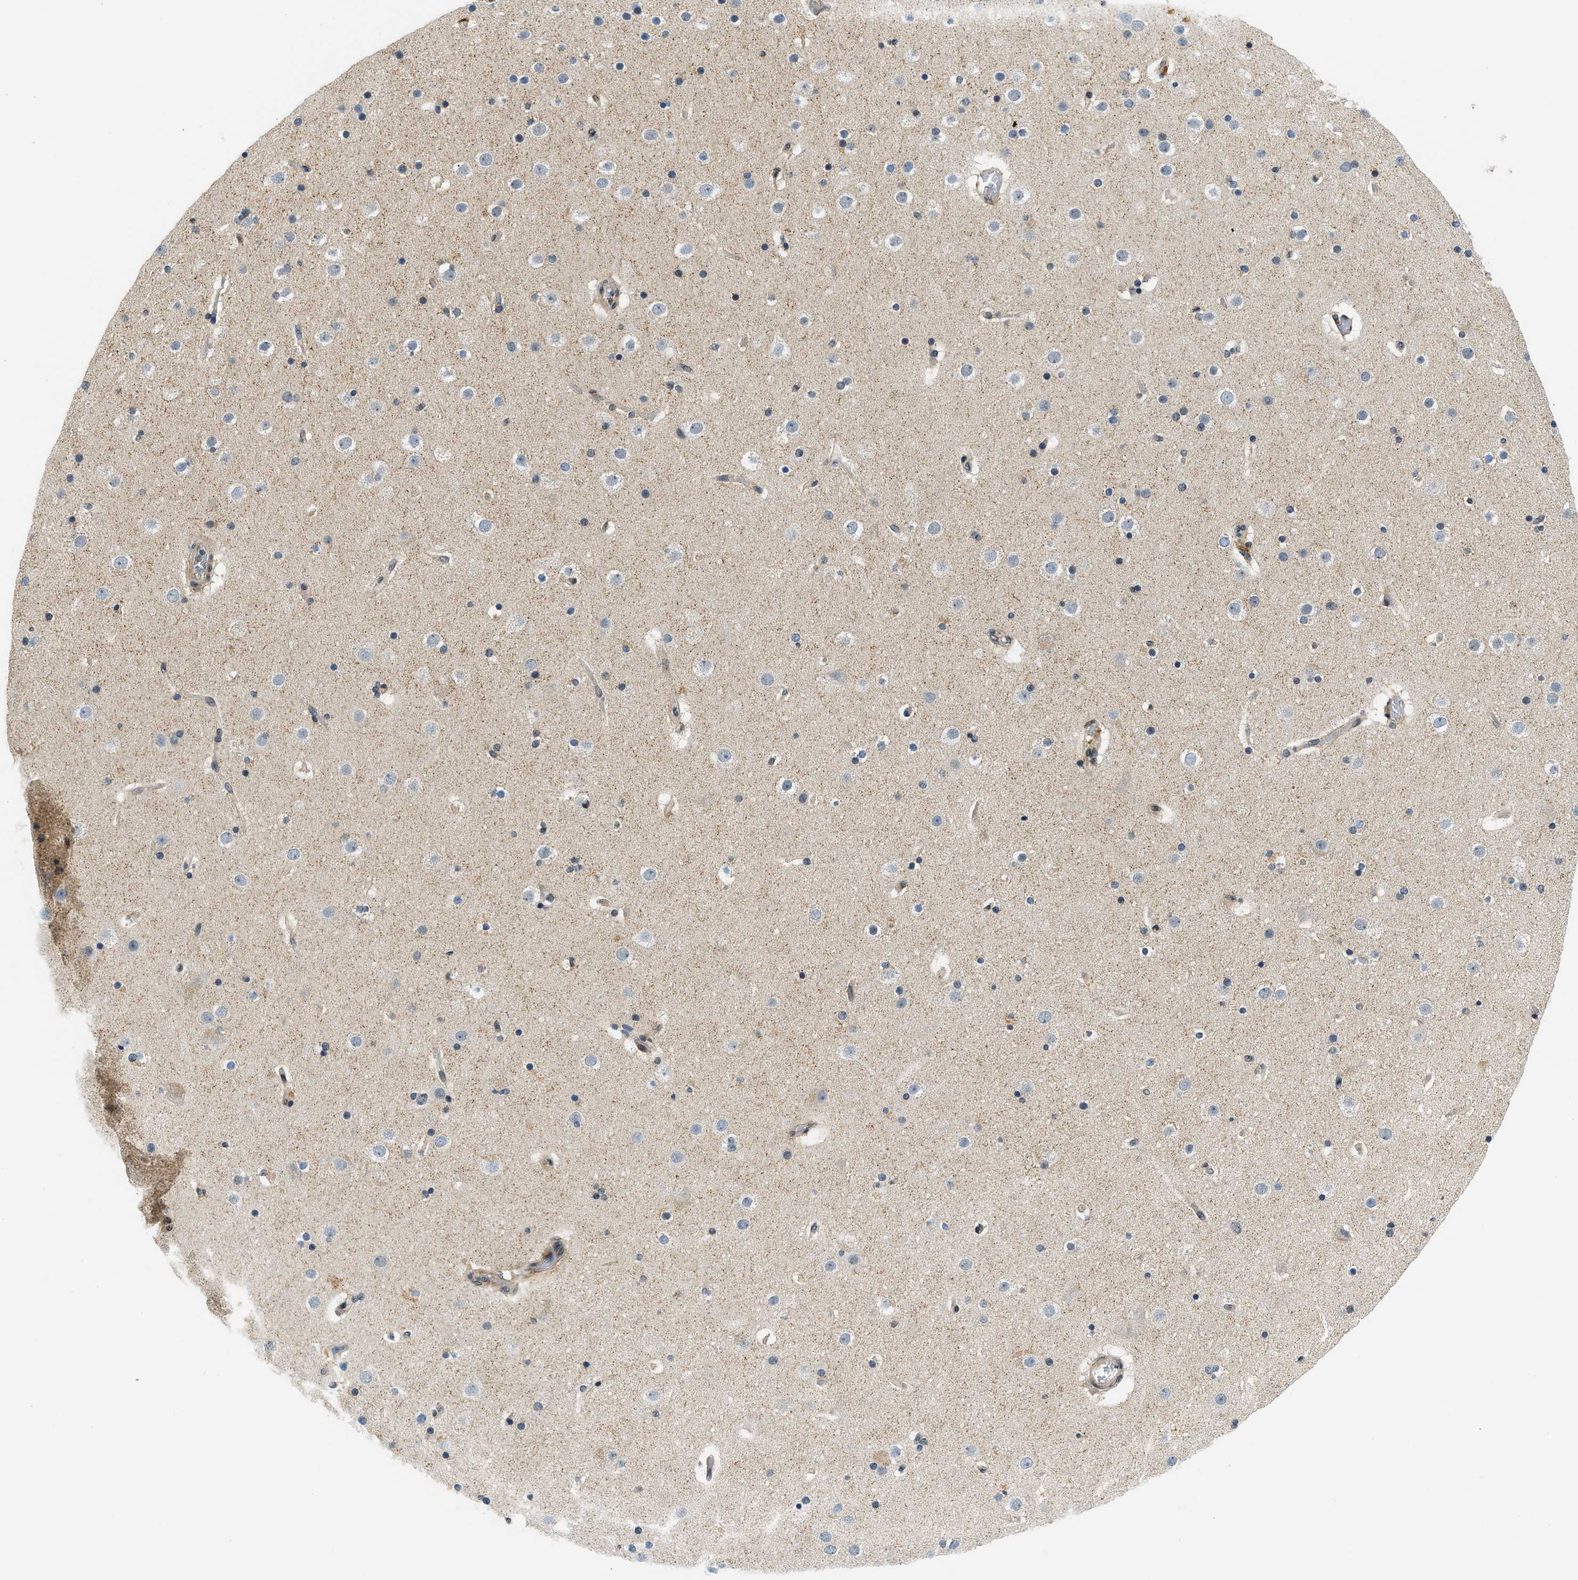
{"staining": {"intensity": "weak", "quantity": ">75%", "location": "cytoplasmic/membranous"}, "tissue": "cerebral cortex", "cell_type": "Endothelial cells", "image_type": "normal", "snomed": [{"axis": "morphology", "description": "Normal tissue, NOS"}, {"axis": "topography", "description": "Cerebral cortex"}], "caption": "This histopathology image demonstrates benign cerebral cortex stained with IHC to label a protein in brown. The cytoplasmic/membranous of endothelial cells show weak positivity for the protein. Nuclei are counter-stained blue.", "gene": "SMAD4", "patient": {"sex": "male", "age": 57}}